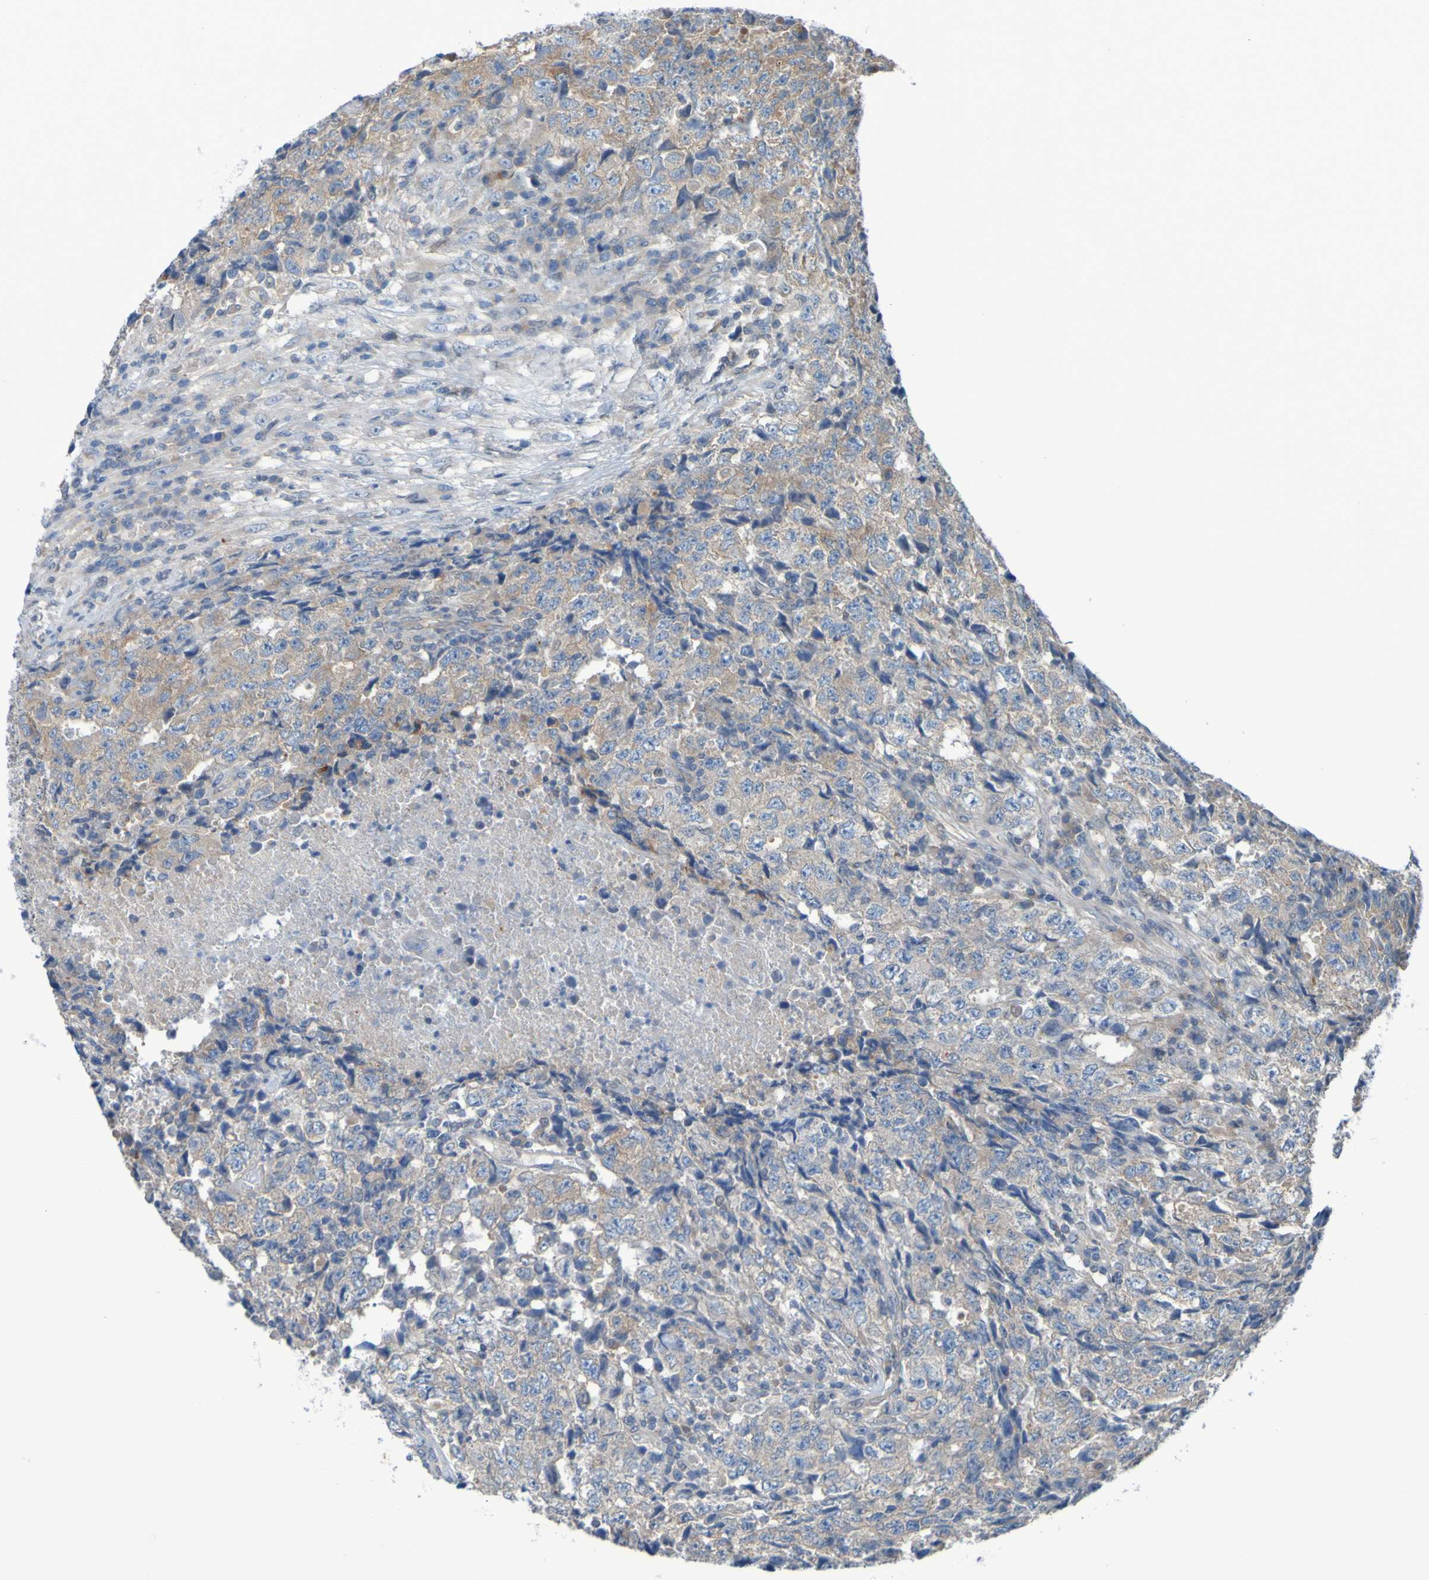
{"staining": {"intensity": "weak", "quantity": ">75%", "location": "cytoplasmic/membranous"}, "tissue": "testis cancer", "cell_type": "Tumor cells", "image_type": "cancer", "snomed": [{"axis": "morphology", "description": "Necrosis, NOS"}, {"axis": "morphology", "description": "Carcinoma, Embryonal, NOS"}, {"axis": "topography", "description": "Testis"}], "caption": "The immunohistochemical stain labels weak cytoplasmic/membranous expression in tumor cells of testis cancer (embryonal carcinoma) tissue.", "gene": "NPRL3", "patient": {"sex": "male", "age": 19}}